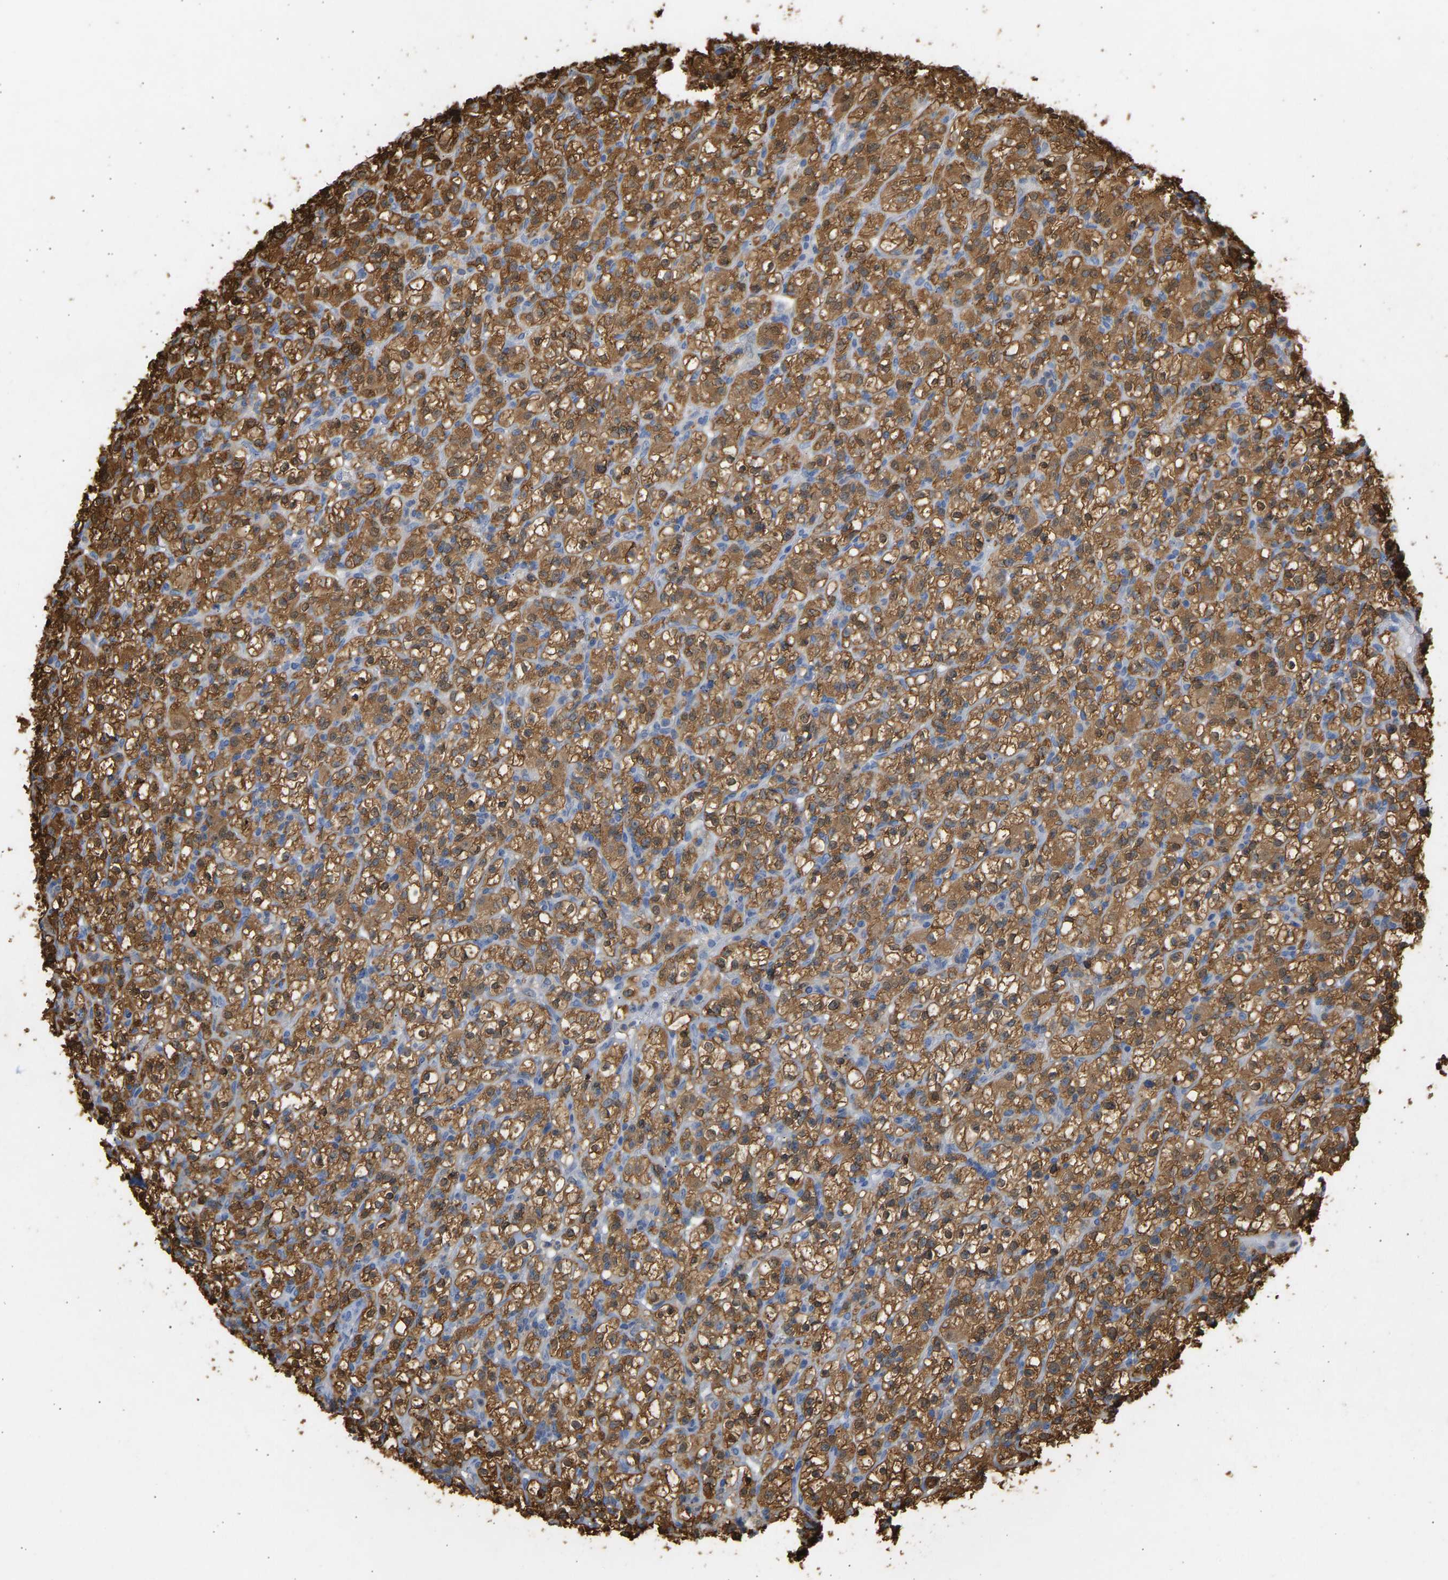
{"staining": {"intensity": "moderate", "quantity": ">75%", "location": "cytoplasmic/membranous"}, "tissue": "renal cancer", "cell_type": "Tumor cells", "image_type": "cancer", "snomed": [{"axis": "morphology", "description": "Normal tissue, NOS"}, {"axis": "morphology", "description": "Adenocarcinoma, NOS"}, {"axis": "topography", "description": "Kidney"}], "caption": "The immunohistochemical stain highlights moderate cytoplasmic/membranous staining in tumor cells of renal adenocarcinoma tissue. (IHC, brightfield microscopy, high magnification).", "gene": "ENO1", "patient": {"sex": "female", "age": 72}}